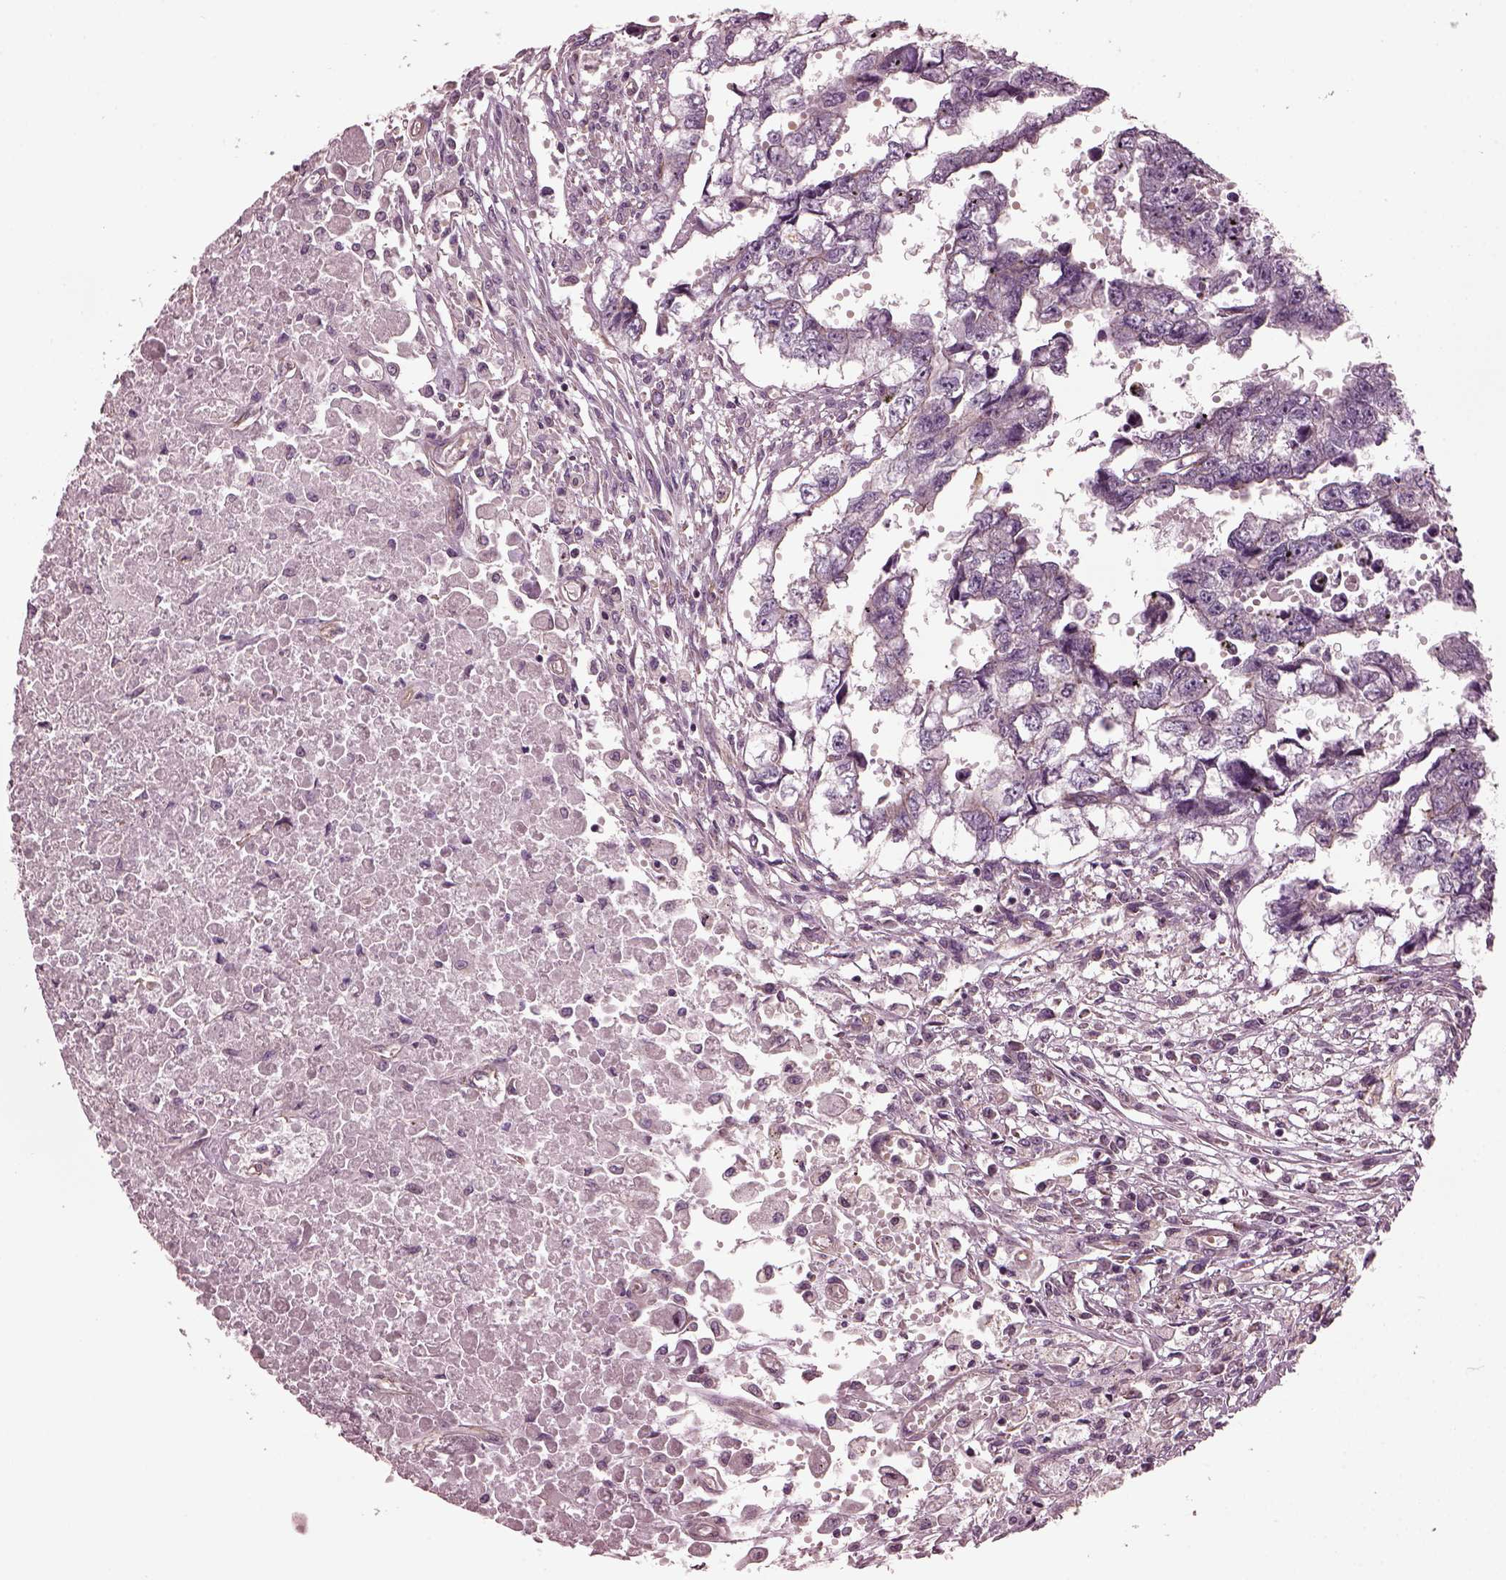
{"staining": {"intensity": "negative", "quantity": "none", "location": "none"}, "tissue": "testis cancer", "cell_type": "Tumor cells", "image_type": "cancer", "snomed": [{"axis": "morphology", "description": "Carcinoma, Embryonal, NOS"}, {"axis": "morphology", "description": "Teratoma, malignant, NOS"}, {"axis": "topography", "description": "Testis"}], "caption": "High magnification brightfield microscopy of embryonal carcinoma (testis) stained with DAB (3,3'-diaminobenzidine) (brown) and counterstained with hematoxylin (blue): tumor cells show no significant staining. (DAB immunohistochemistry visualized using brightfield microscopy, high magnification).", "gene": "ODAD1", "patient": {"sex": "male", "age": 44}}